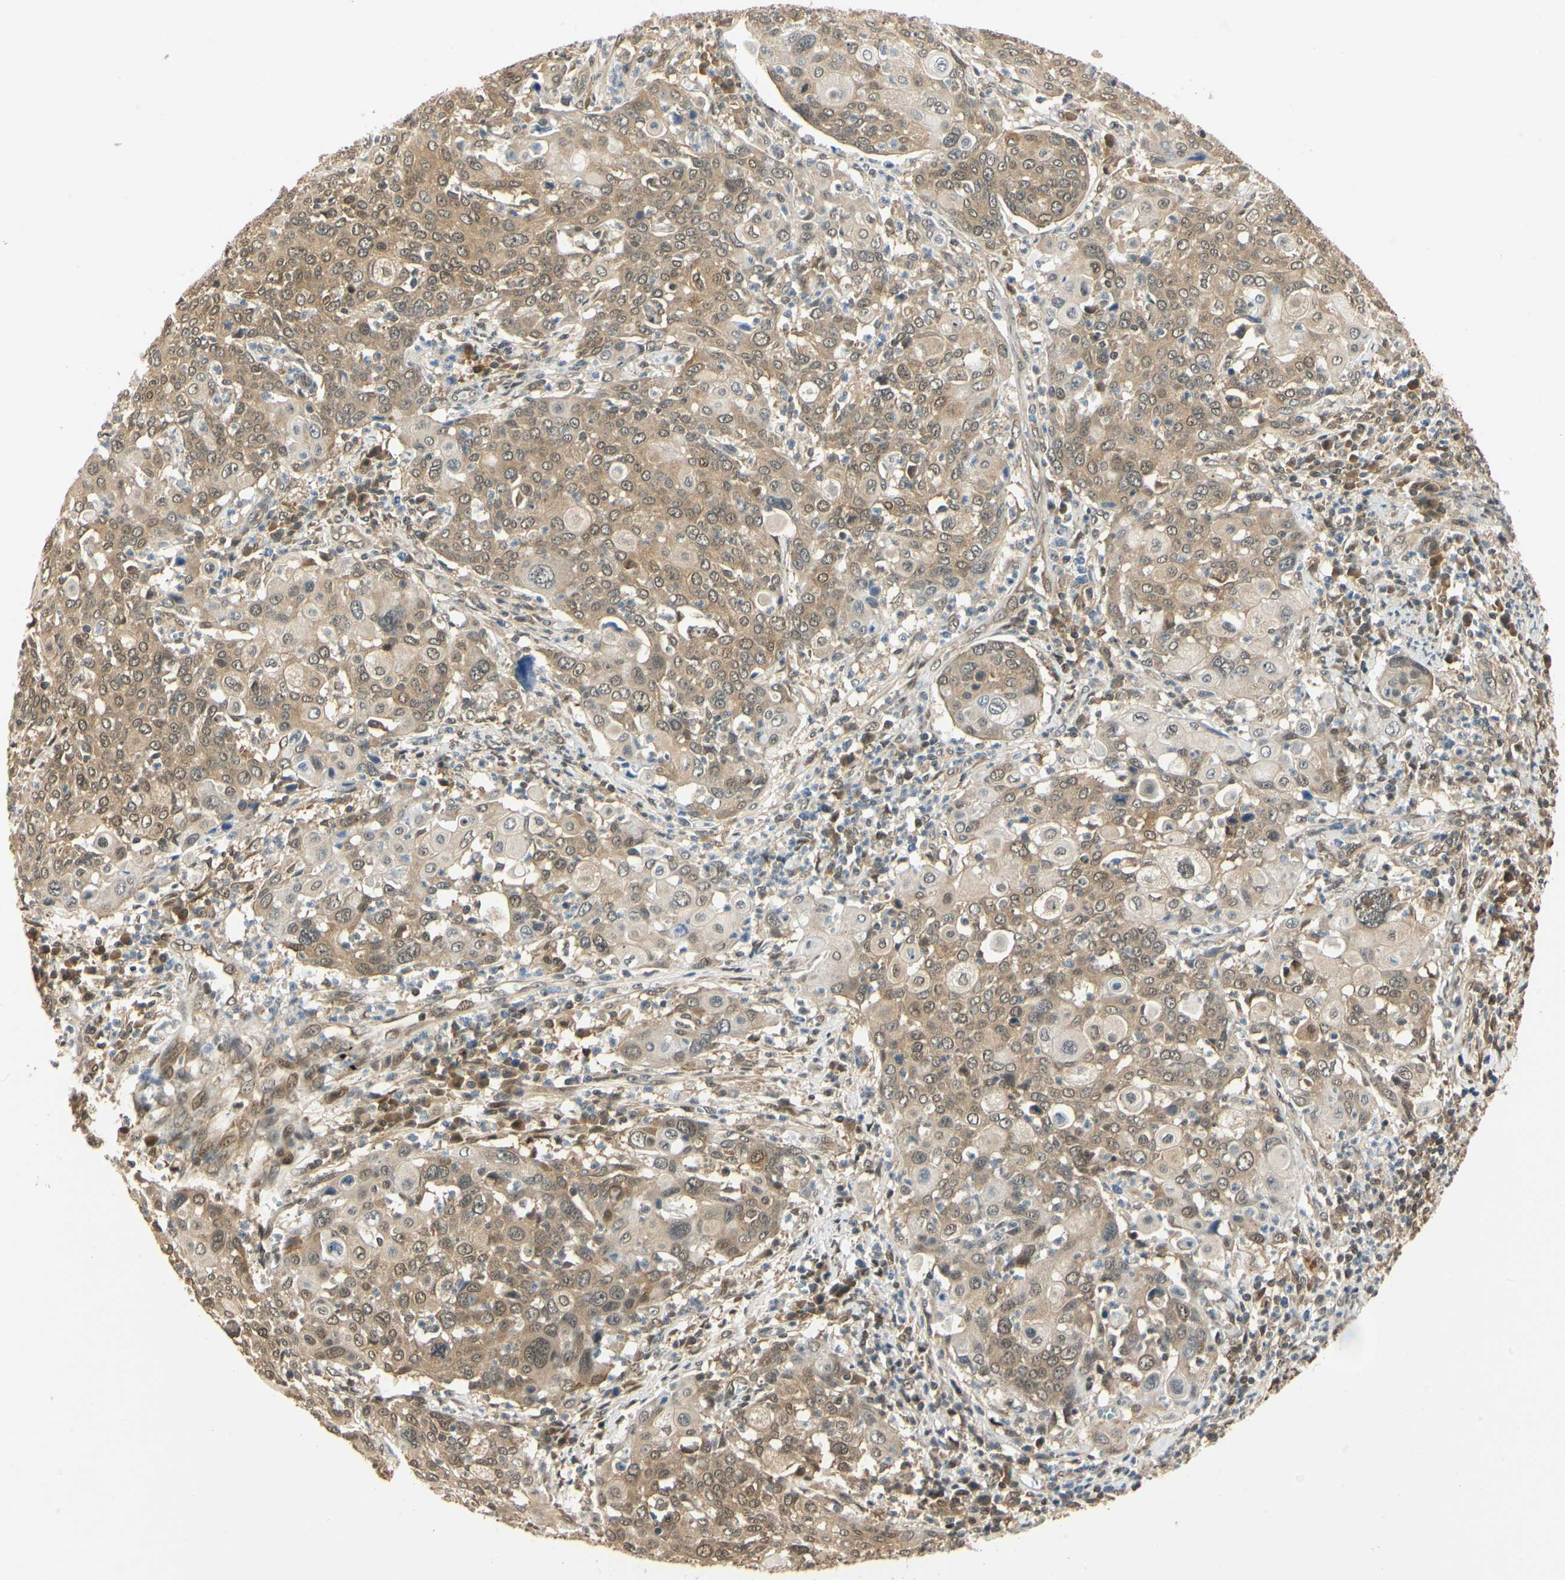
{"staining": {"intensity": "weak", "quantity": "25%-75%", "location": "cytoplasmic/membranous,nuclear"}, "tissue": "cervical cancer", "cell_type": "Tumor cells", "image_type": "cancer", "snomed": [{"axis": "morphology", "description": "Squamous cell carcinoma, NOS"}, {"axis": "topography", "description": "Cervix"}], "caption": "Protein analysis of cervical cancer (squamous cell carcinoma) tissue reveals weak cytoplasmic/membranous and nuclear expression in about 25%-75% of tumor cells.", "gene": "UBE2Z", "patient": {"sex": "female", "age": 40}}